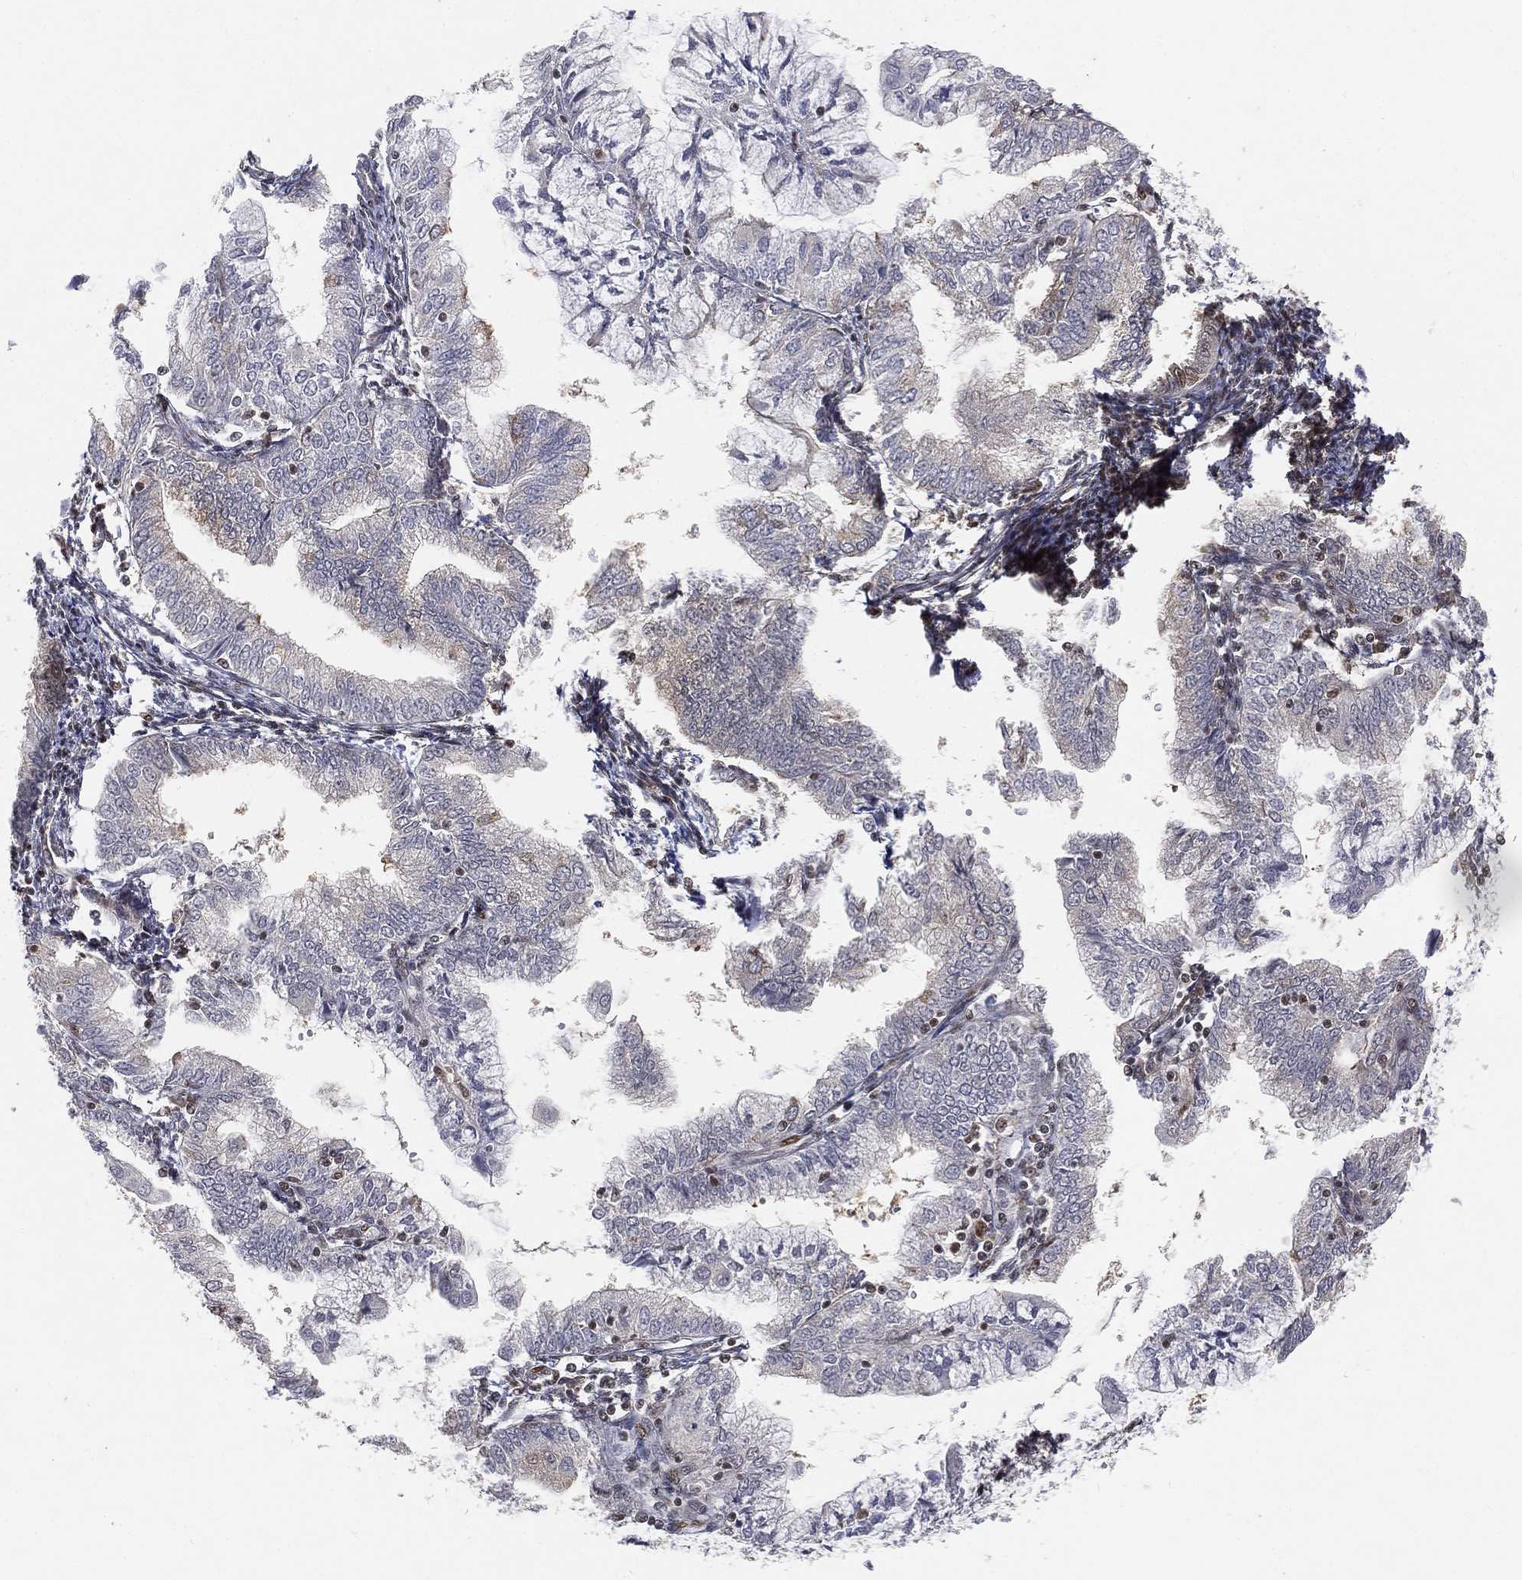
{"staining": {"intensity": "negative", "quantity": "none", "location": "none"}, "tissue": "endometrial cancer", "cell_type": "Tumor cells", "image_type": "cancer", "snomed": [{"axis": "morphology", "description": "Adenocarcinoma, NOS"}, {"axis": "topography", "description": "Endometrium"}], "caption": "Protein analysis of endometrial cancer (adenocarcinoma) reveals no significant expression in tumor cells.", "gene": "CRTC3", "patient": {"sex": "female", "age": 56}}